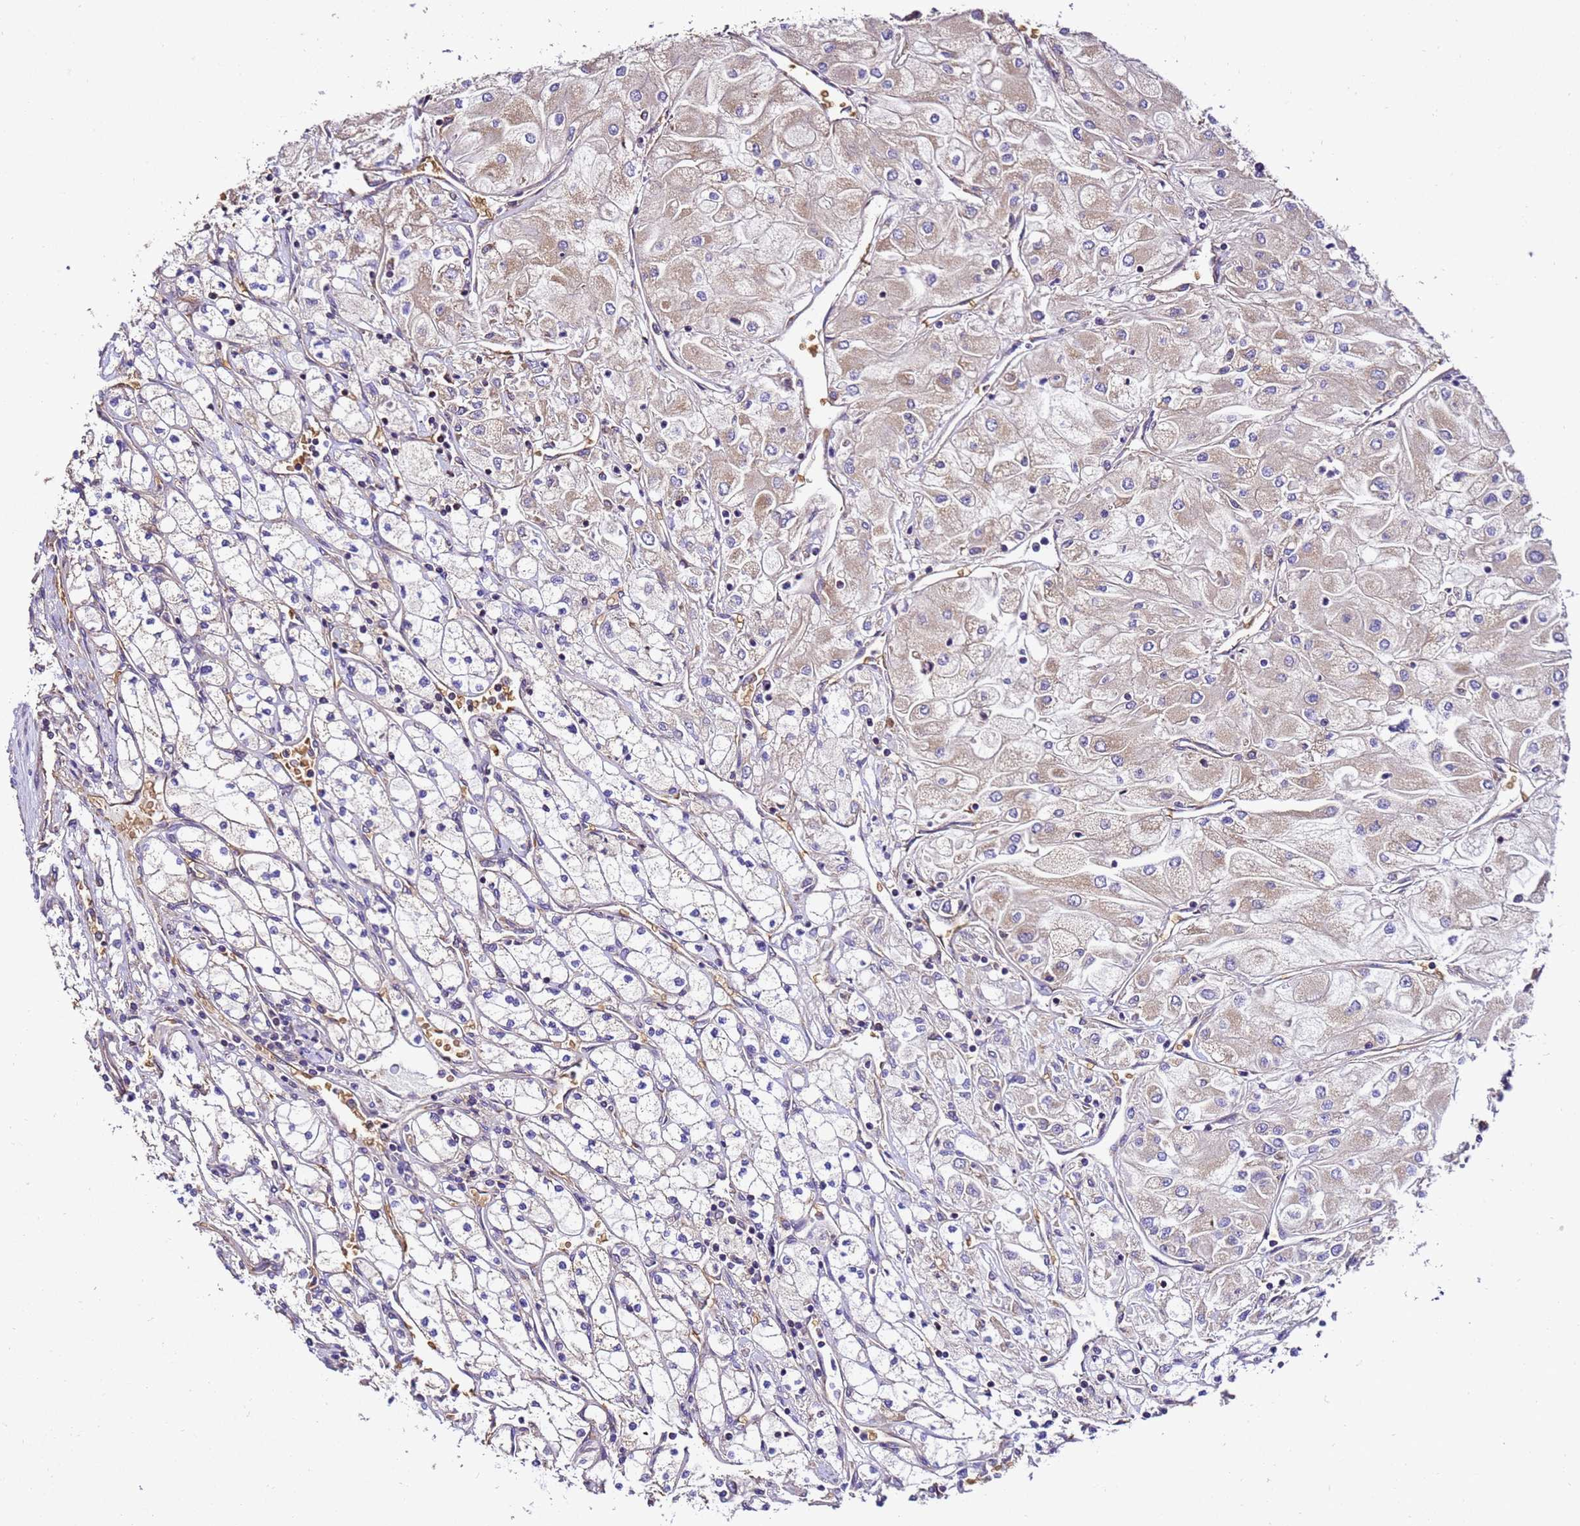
{"staining": {"intensity": "weak", "quantity": "25%-75%", "location": "cytoplasmic/membranous"}, "tissue": "renal cancer", "cell_type": "Tumor cells", "image_type": "cancer", "snomed": [{"axis": "morphology", "description": "Adenocarcinoma, NOS"}, {"axis": "topography", "description": "Kidney"}], "caption": "DAB (3,3'-diaminobenzidine) immunohistochemical staining of renal cancer reveals weak cytoplasmic/membranous protein expression in about 25%-75% of tumor cells.", "gene": "LRRIQ1", "patient": {"sex": "male", "age": 80}}